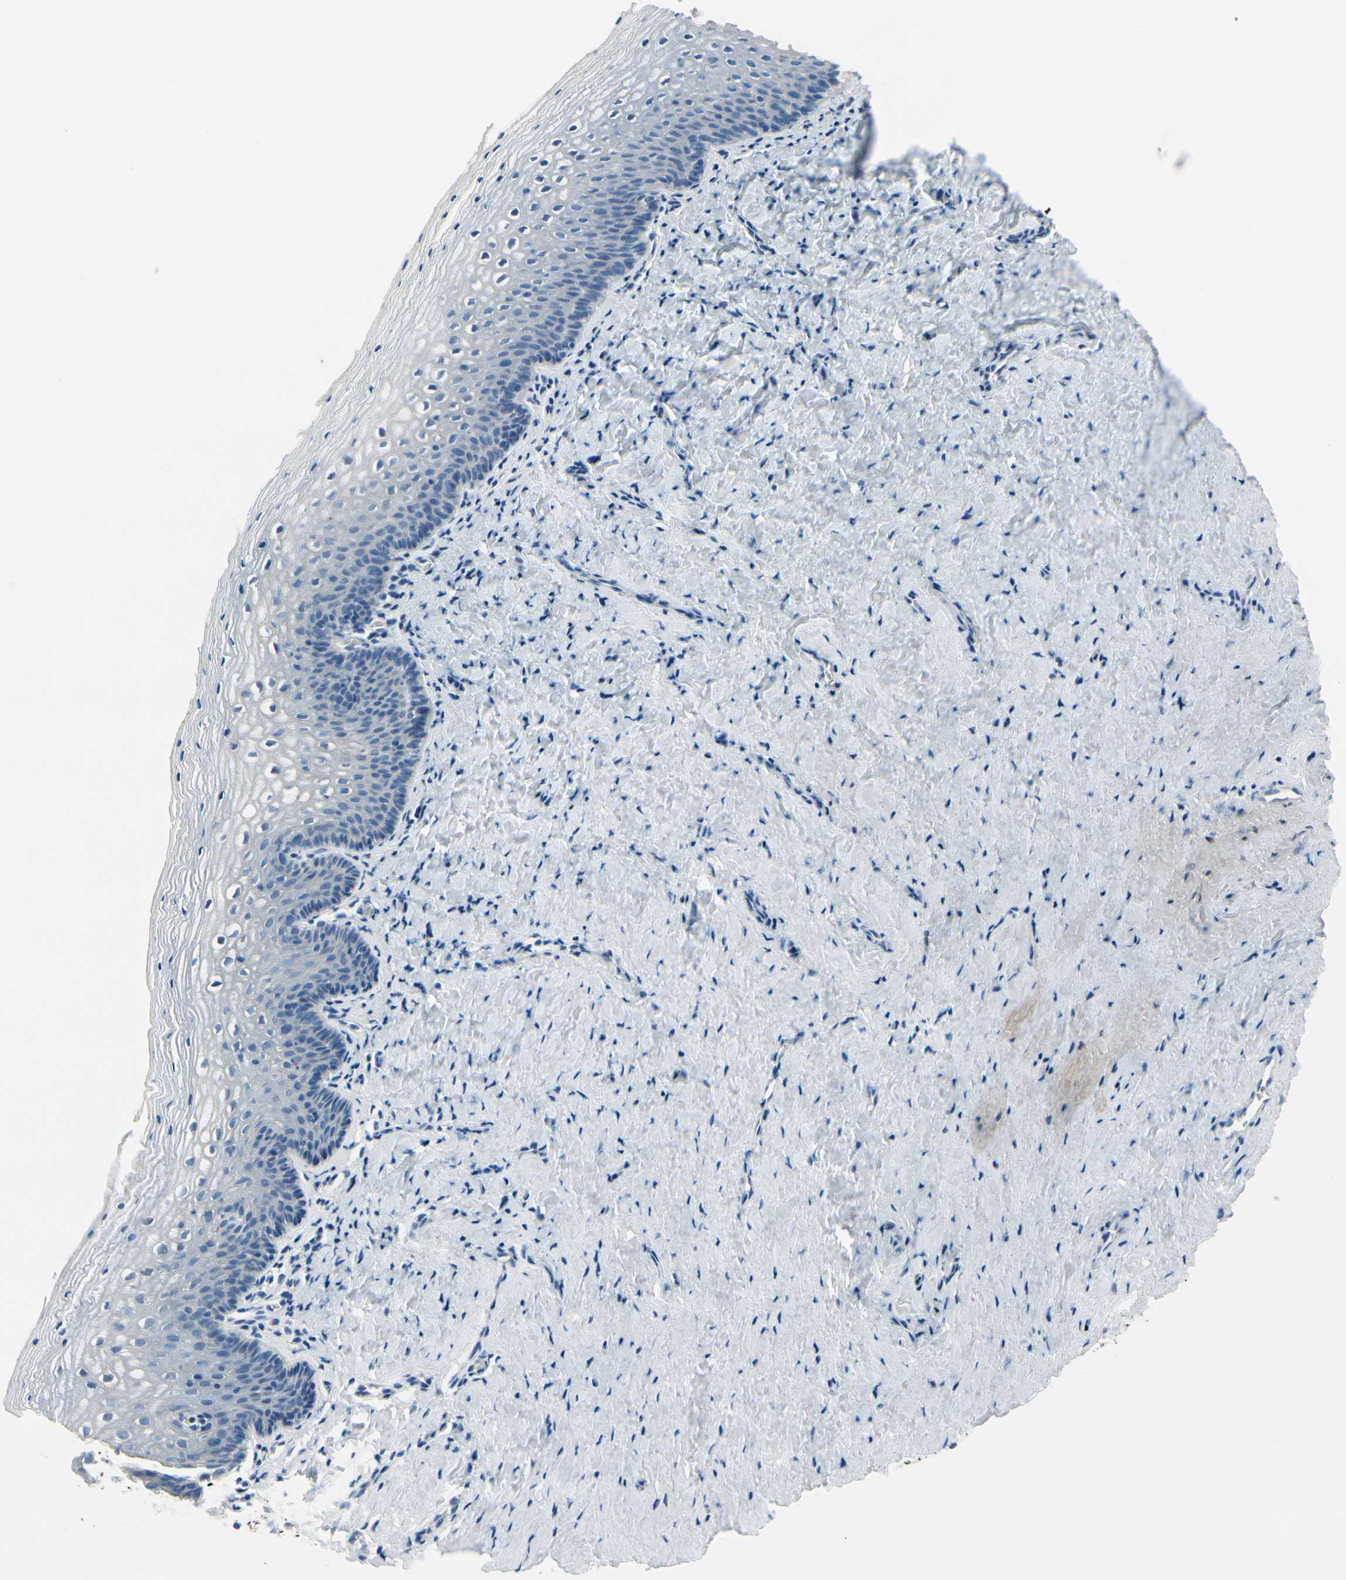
{"staining": {"intensity": "weak", "quantity": "<25%", "location": "cytoplasmic/membranous"}, "tissue": "vagina", "cell_type": "Squamous epithelial cells", "image_type": "normal", "snomed": [{"axis": "morphology", "description": "Normal tissue, NOS"}, {"axis": "topography", "description": "Vagina"}], "caption": "IHC of benign vagina displays no expression in squamous epithelial cells. (Stains: DAB (3,3'-diaminobenzidine) immunohistochemistry (IHC) with hematoxylin counter stain, Microscopy: brightfield microscopy at high magnification).", "gene": "FCER2", "patient": {"sex": "female", "age": 46}}